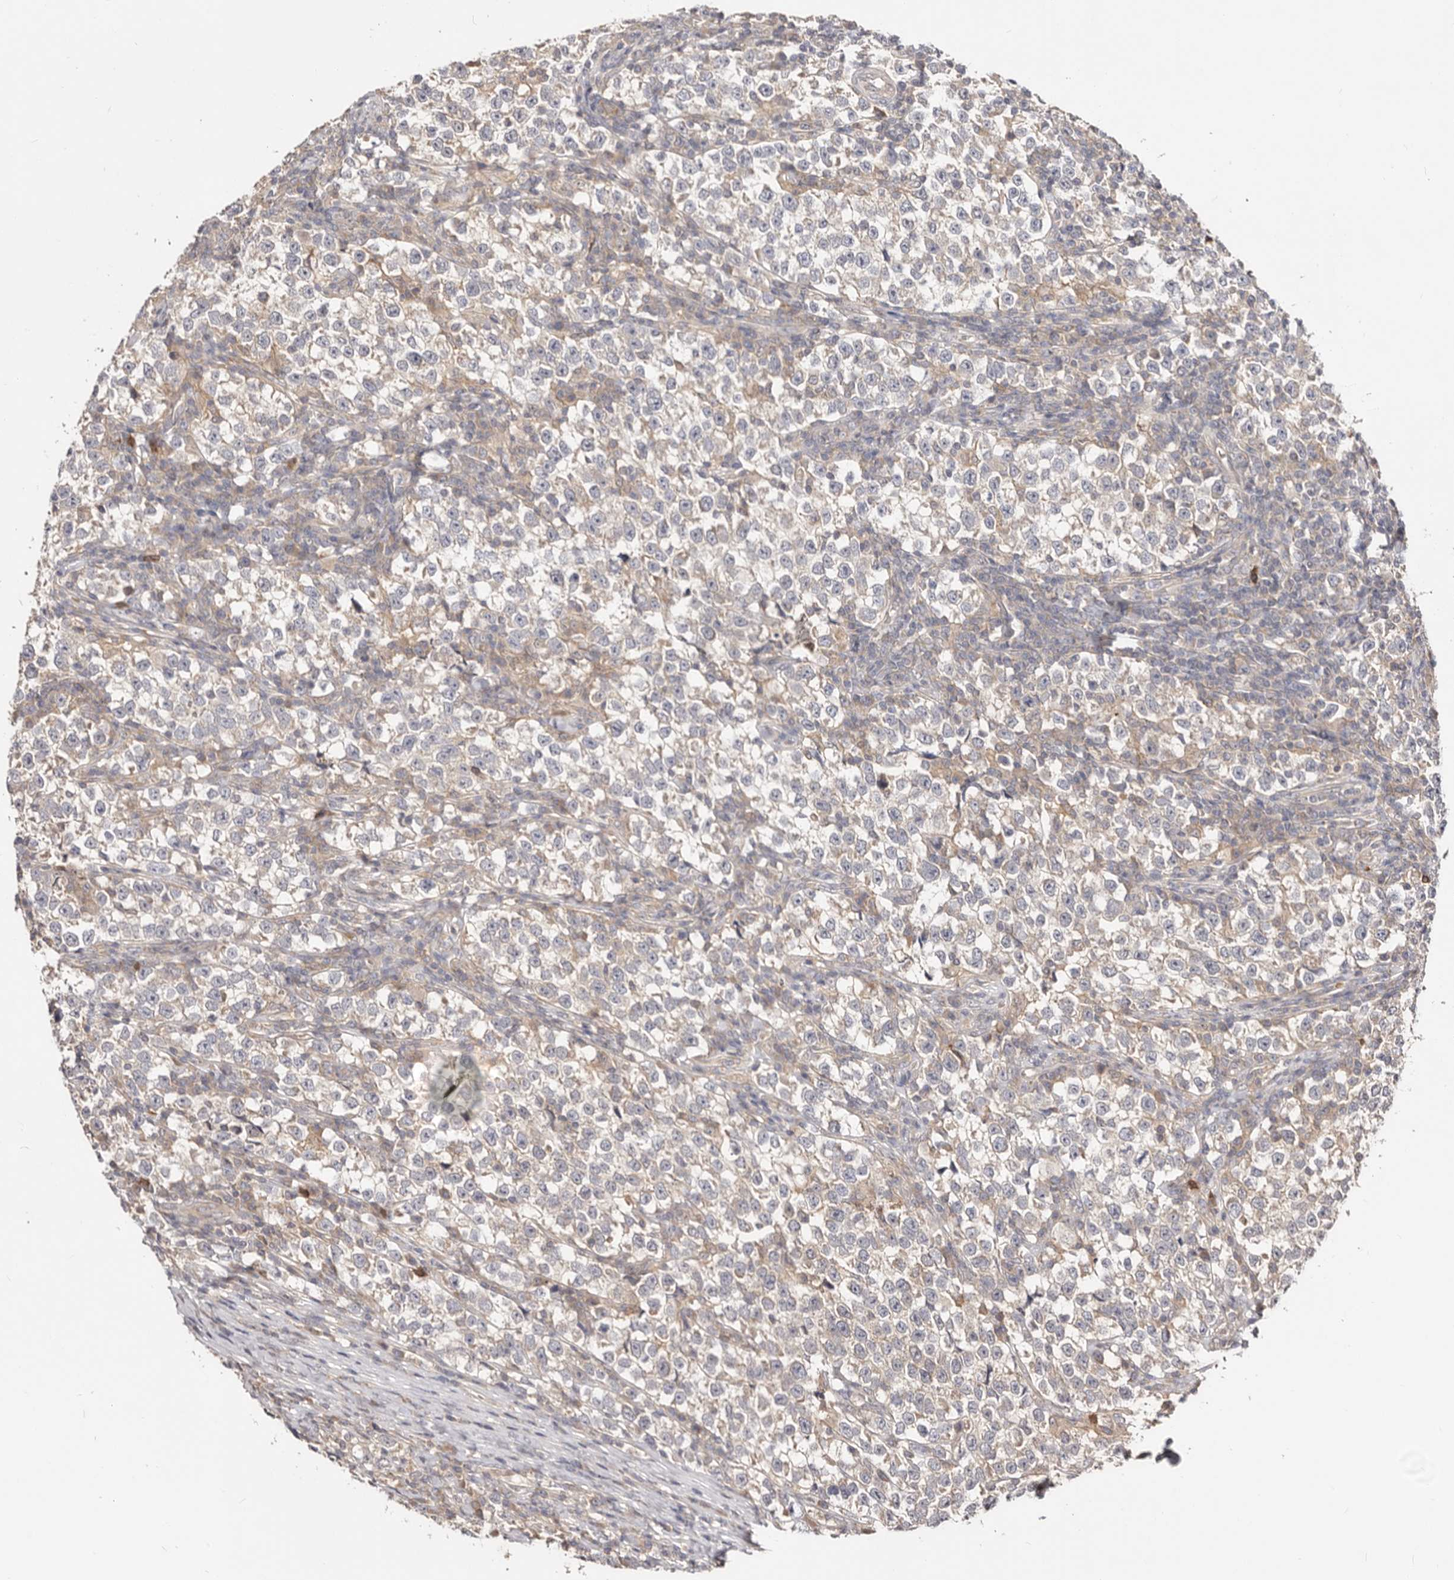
{"staining": {"intensity": "negative", "quantity": "none", "location": "none"}, "tissue": "testis cancer", "cell_type": "Tumor cells", "image_type": "cancer", "snomed": [{"axis": "morphology", "description": "Normal tissue, NOS"}, {"axis": "morphology", "description": "Seminoma, NOS"}, {"axis": "topography", "description": "Testis"}], "caption": "Tumor cells are negative for protein expression in human testis seminoma.", "gene": "TC2N", "patient": {"sex": "male", "age": 43}}